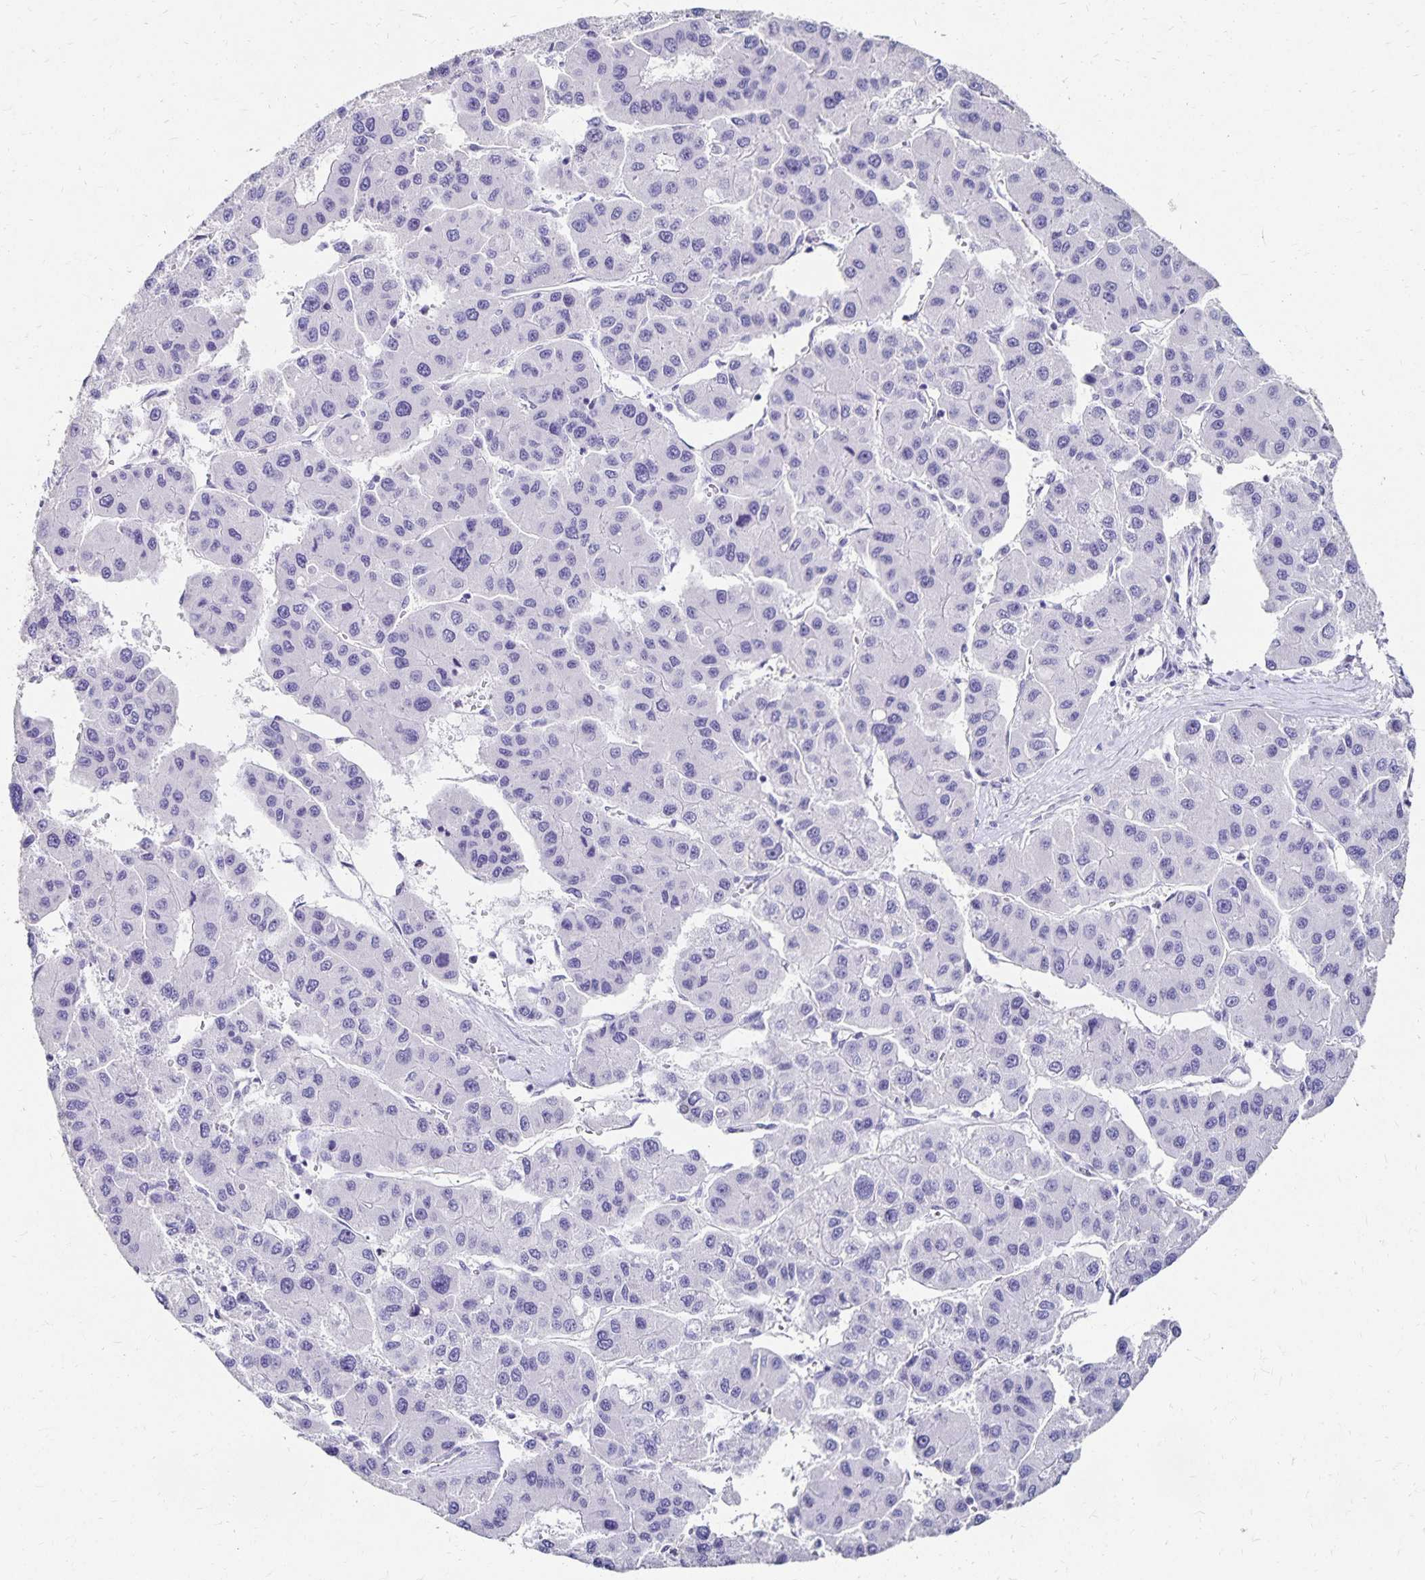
{"staining": {"intensity": "negative", "quantity": "none", "location": "none"}, "tissue": "liver cancer", "cell_type": "Tumor cells", "image_type": "cancer", "snomed": [{"axis": "morphology", "description": "Carcinoma, Hepatocellular, NOS"}, {"axis": "topography", "description": "Liver"}], "caption": "Photomicrograph shows no significant protein expression in tumor cells of liver cancer.", "gene": "DYNLT4", "patient": {"sex": "male", "age": 73}}